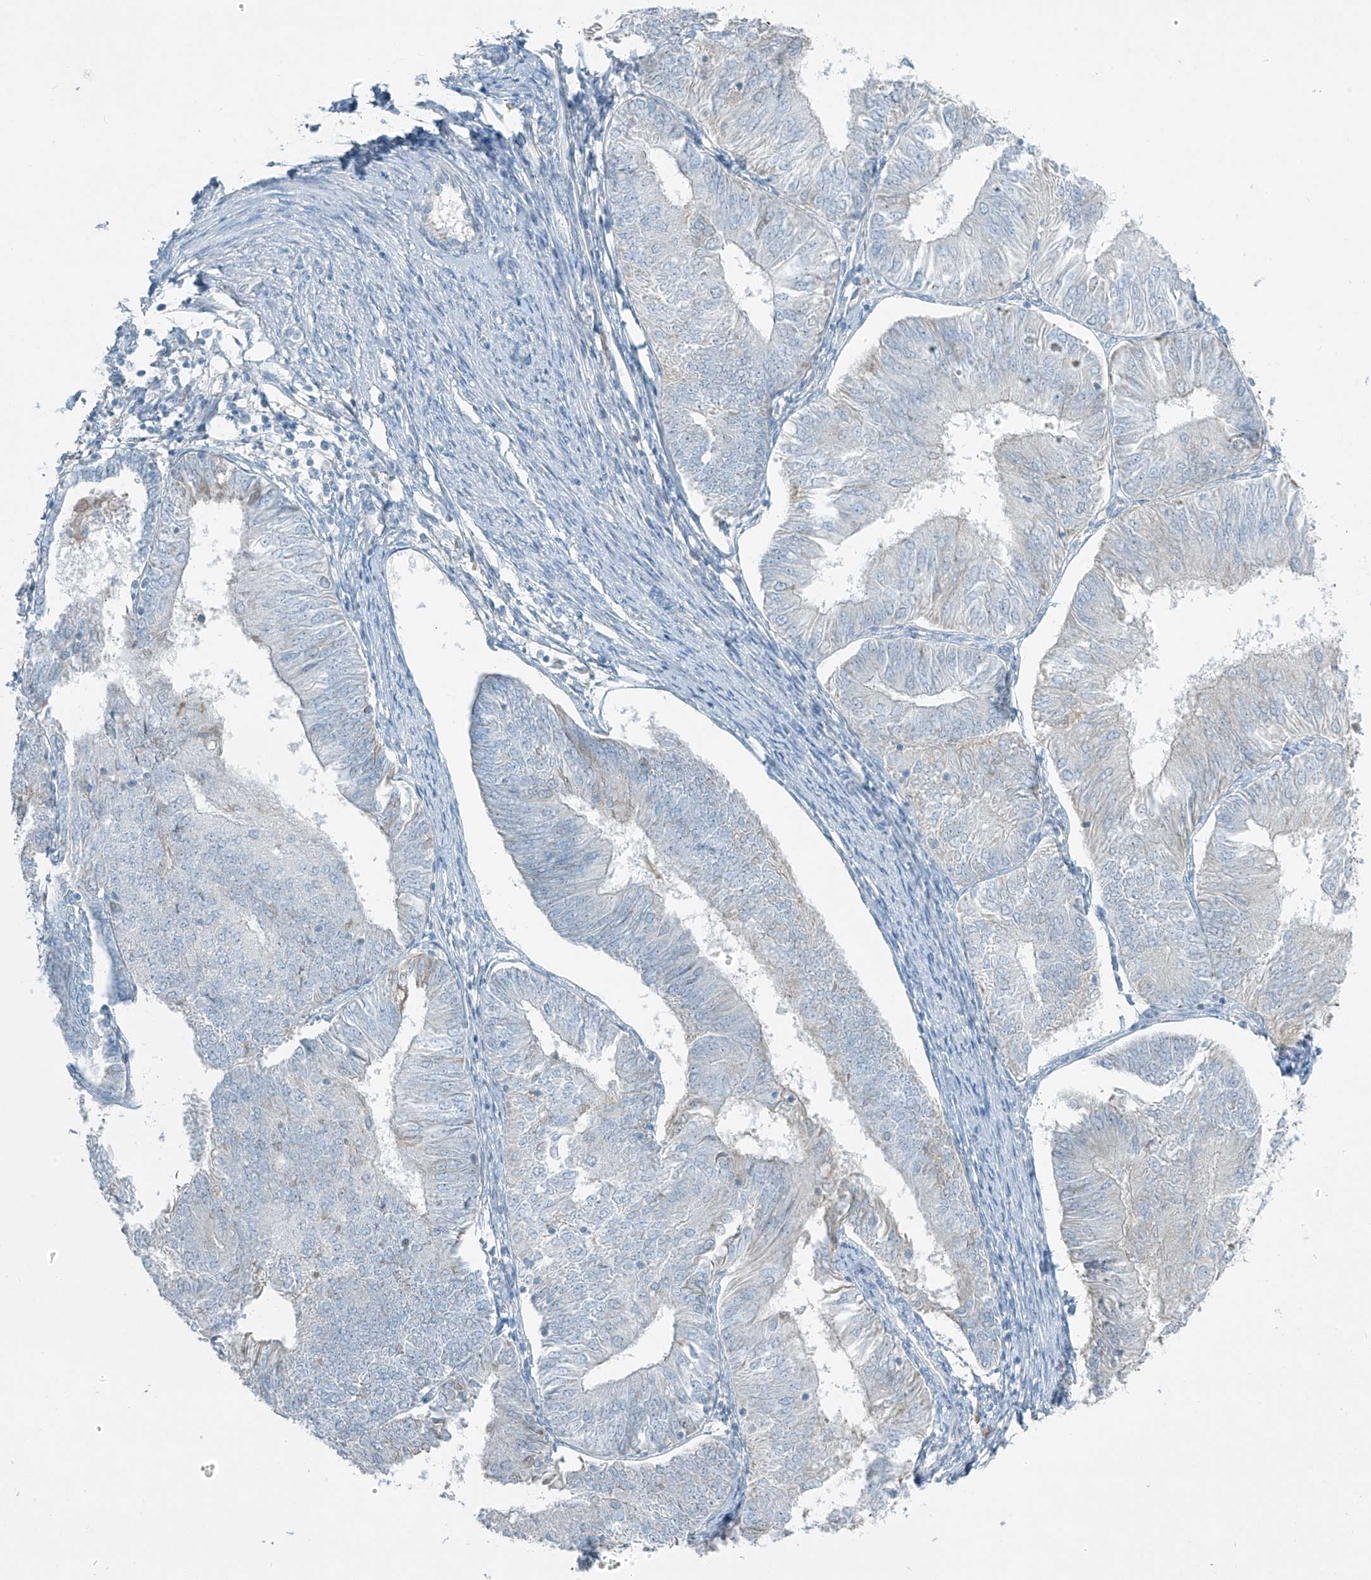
{"staining": {"intensity": "negative", "quantity": "none", "location": "none"}, "tissue": "endometrial cancer", "cell_type": "Tumor cells", "image_type": "cancer", "snomed": [{"axis": "morphology", "description": "Adenocarcinoma, NOS"}, {"axis": "topography", "description": "Endometrium"}], "caption": "High magnification brightfield microscopy of endometrial cancer stained with DAB (brown) and counterstained with hematoxylin (blue): tumor cells show no significant staining.", "gene": "FAM131C", "patient": {"sex": "female", "age": 58}}